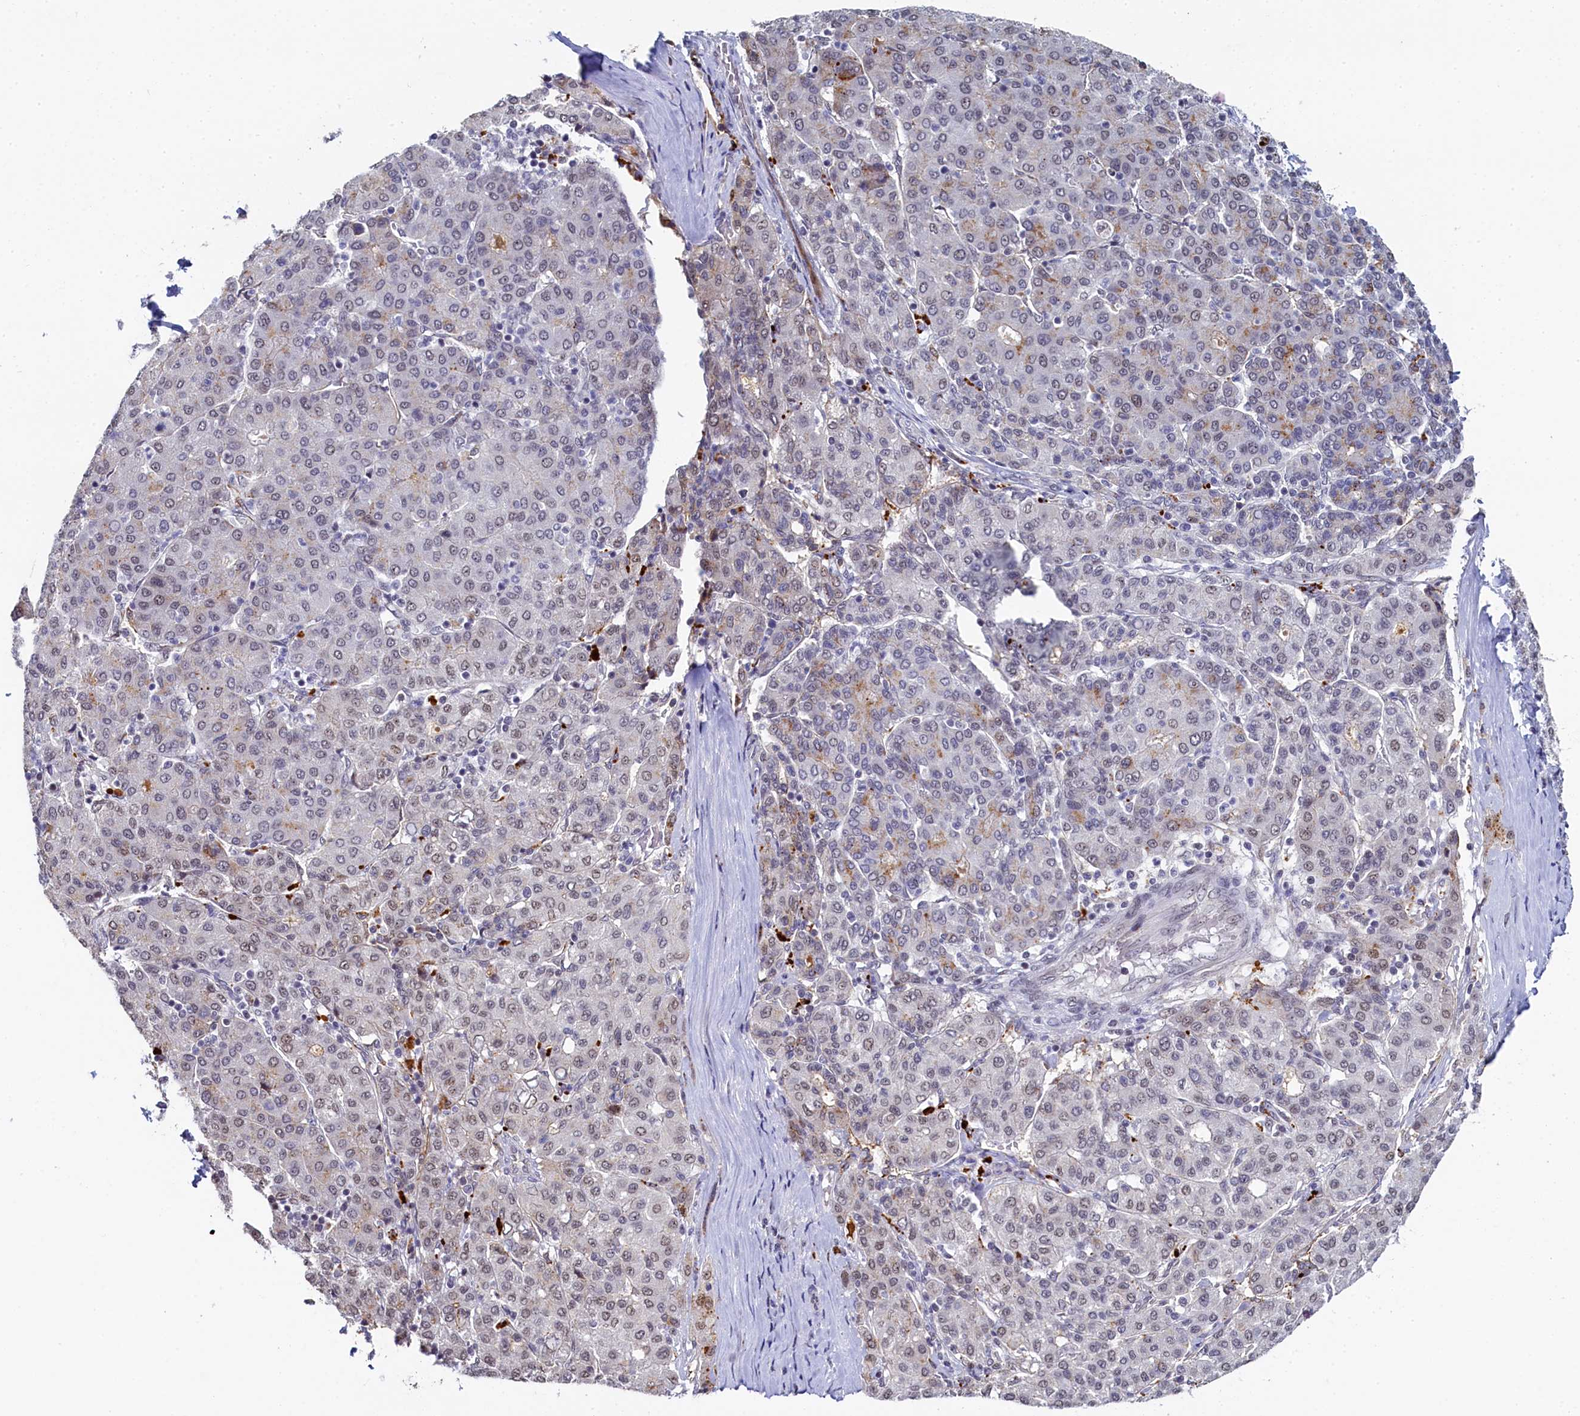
{"staining": {"intensity": "moderate", "quantity": "<25%", "location": "nuclear"}, "tissue": "liver cancer", "cell_type": "Tumor cells", "image_type": "cancer", "snomed": [{"axis": "morphology", "description": "Carcinoma, Hepatocellular, NOS"}, {"axis": "topography", "description": "Liver"}], "caption": "Human hepatocellular carcinoma (liver) stained with a brown dye reveals moderate nuclear positive expression in about <25% of tumor cells.", "gene": "INTS14", "patient": {"sex": "male", "age": 65}}